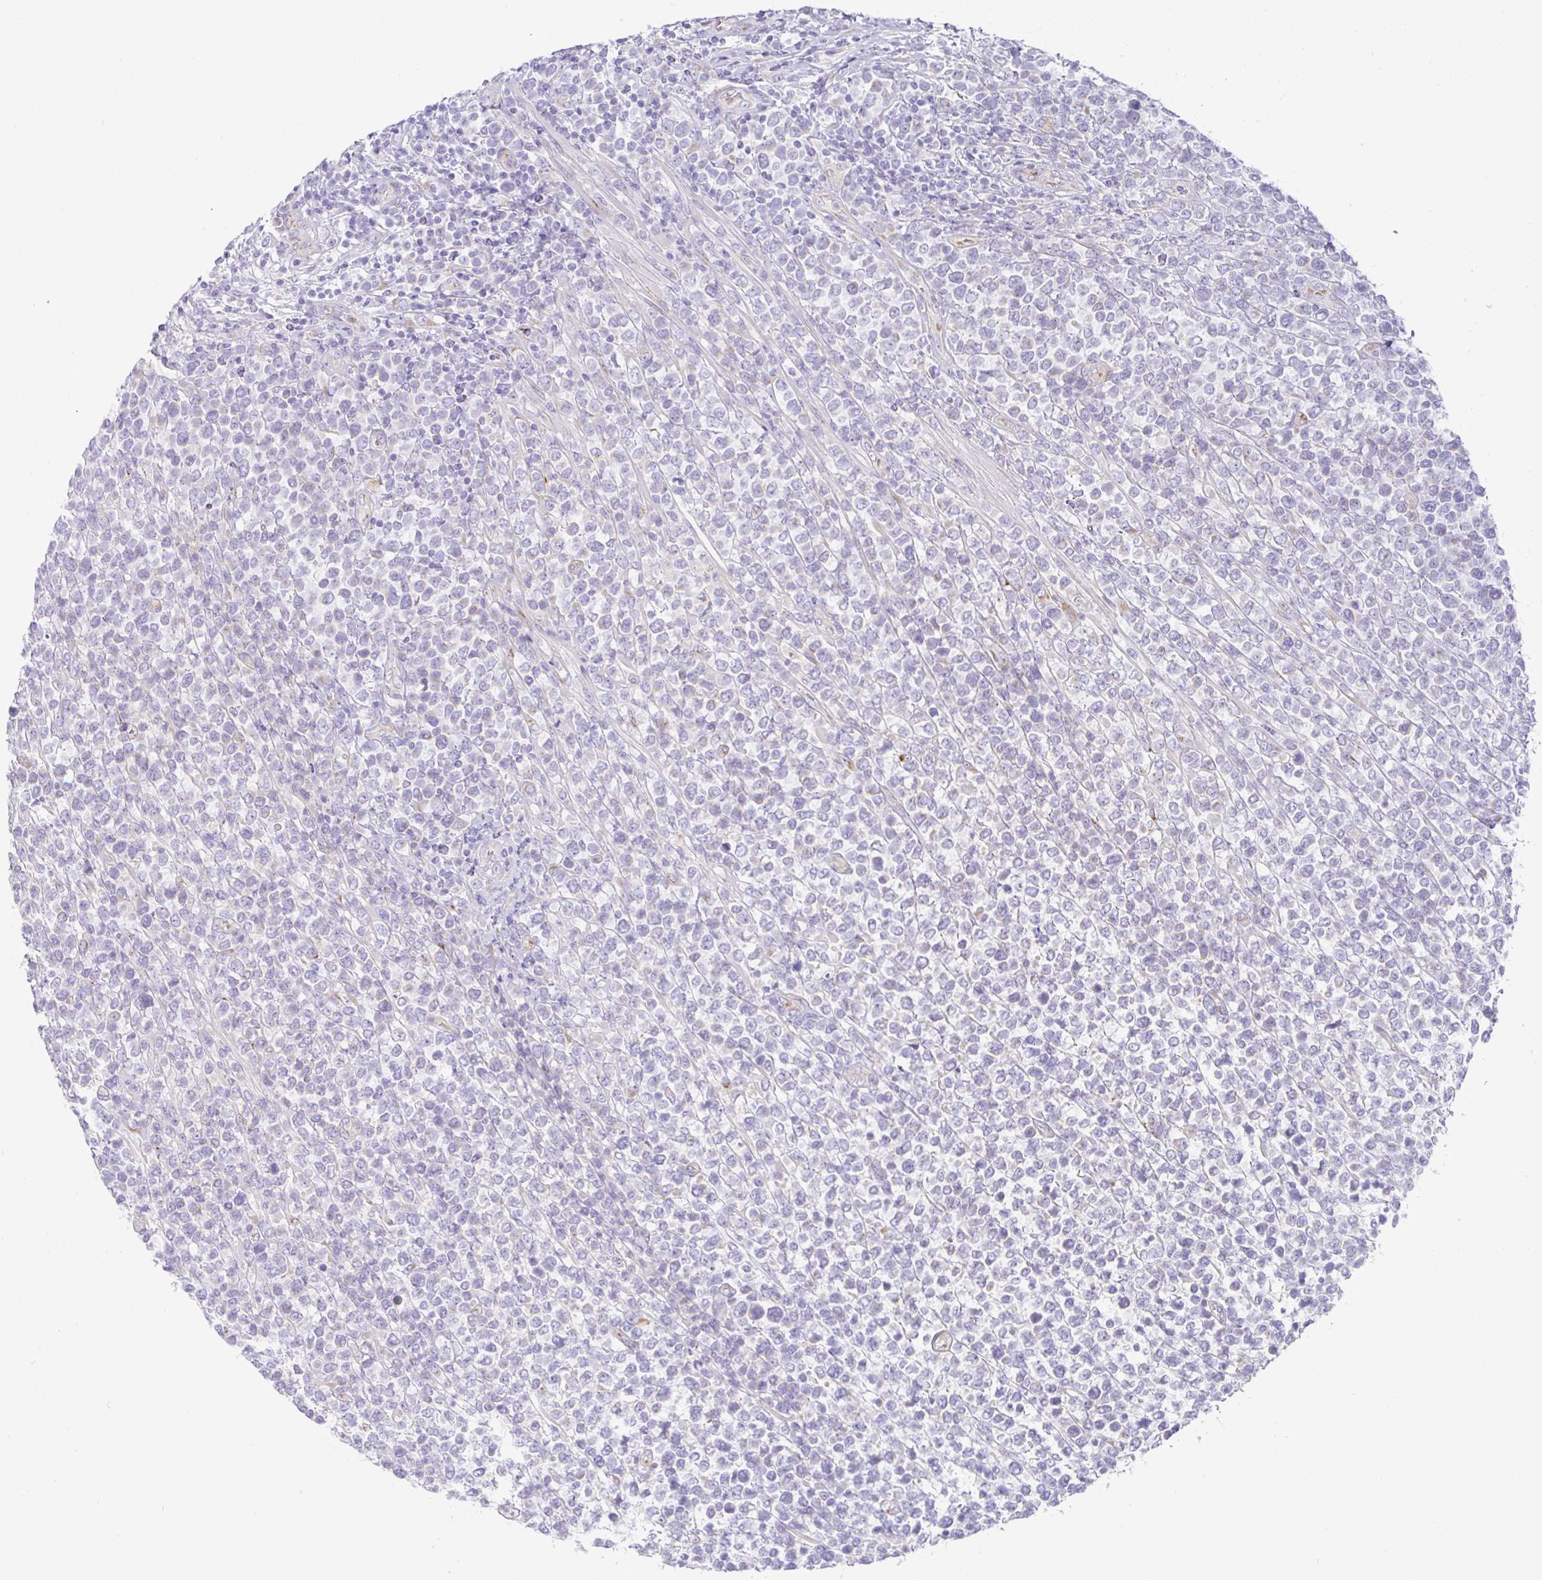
{"staining": {"intensity": "negative", "quantity": "none", "location": "none"}, "tissue": "lymphoma", "cell_type": "Tumor cells", "image_type": "cancer", "snomed": [{"axis": "morphology", "description": "Malignant lymphoma, non-Hodgkin's type, High grade"}, {"axis": "topography", "description": "Soft tissue"}], "caption": "Immunohistochemistry (IHC) photomicrograph of human lymphoma stained for a protein (brown), which demonstrates no expression in tumor cells. (Immunohistochemistry (IHC), brightfield microscopy, high magnification).", "gene": "FAM177A1", "patient": {"sex": "female", "age": 56}}